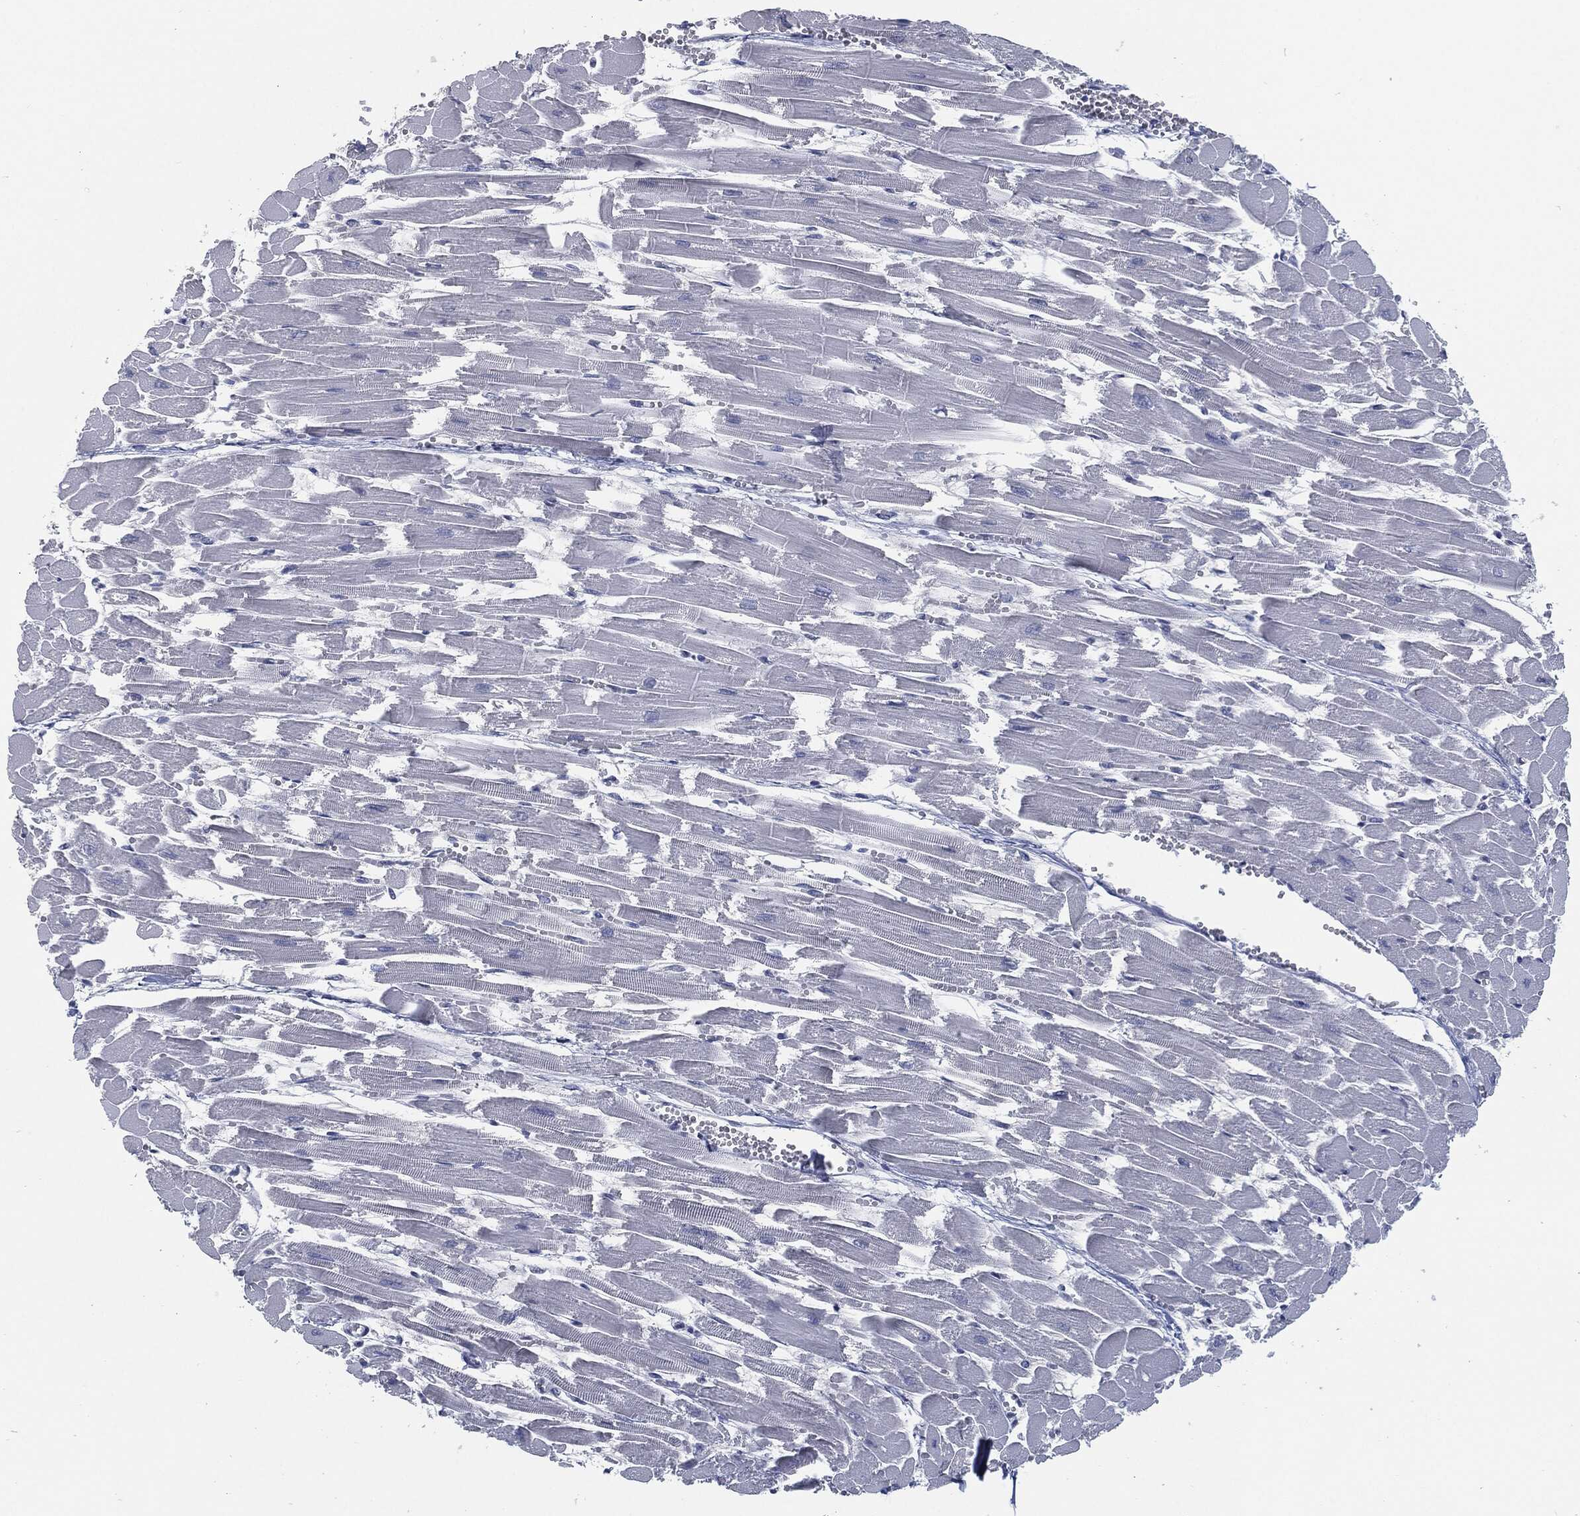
{"staining": {"intensity": "negative", "quantity": "none", "location": "none"}, "tissue": "heart muscle", "cell_type": "Cardiomyocytes", "image_type": "normal", "snomed": [{"axis": "morphology", "description": "Normal tissue, NOS"}, {"axis": "topography", "description": "Heart"}], "caption": "Immunohistochemical staining of unremarkable human heart muscle reveals no significant positivity in cardiomyocytes.", "gene": "PROM1", "patient": {"sex": "female", "age": 52}}